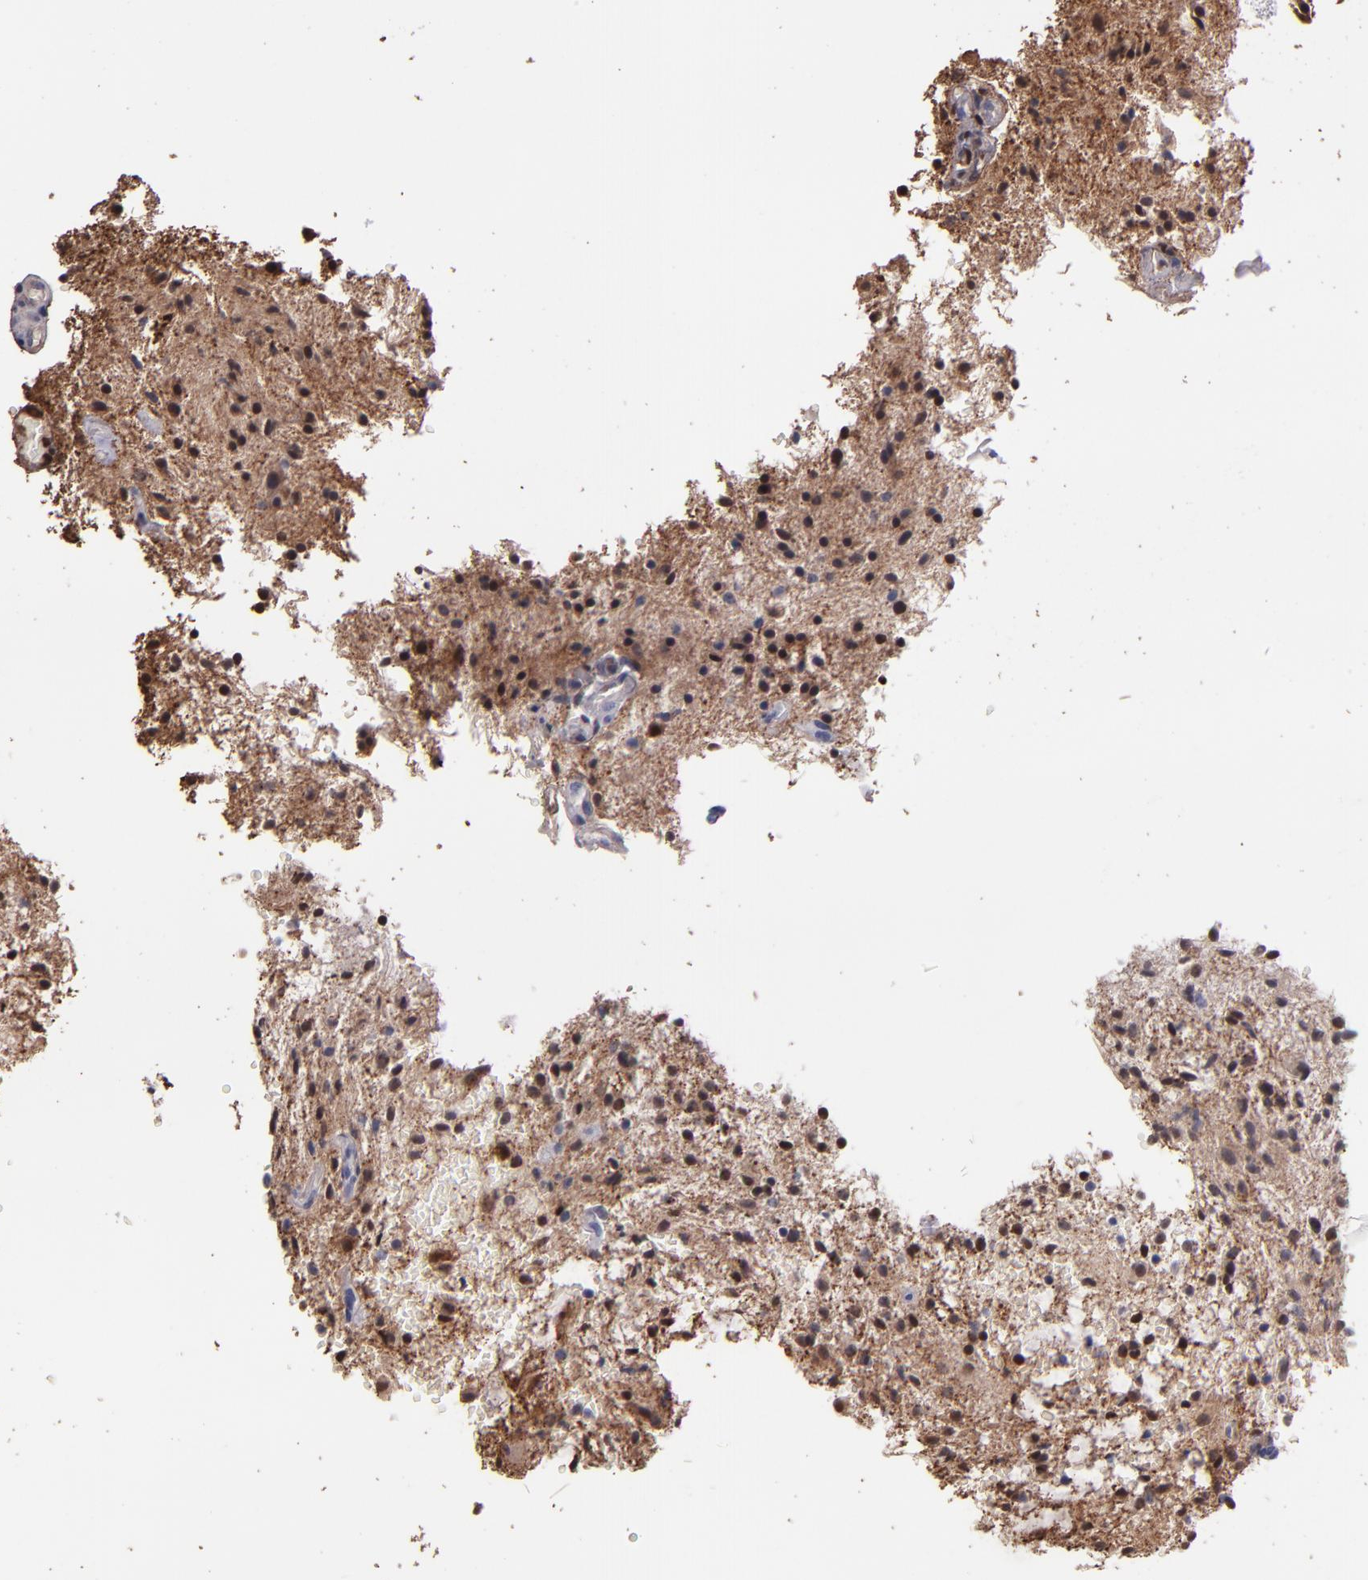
{"staining": {"intensity": "moderate", "quantity": "25%-75%", "location": "cytoplasmic/membranous,nuclear"}, "tissue": "glioma", "cell_type": "Tumor cells", "image_type": "cancer", "snomed": [{"axis": "morphology", "description": "Glioma, malignant, NOS"}, {"axis": "topography", "description": "Cerebellum"}], "caption": "Protein expression by immunohistochemistry demonstrates moderate cytoplasmic/membranous and nuclear positivity in about 25%-75% of tumor cells in malignant glioma. The protein is stained brown, and the nuclei are stained in blue (DAB IHC with brightfield microscopy, high magnification).", "gene": "S100A1", "patient": {"sex": "female", "age": 10}}